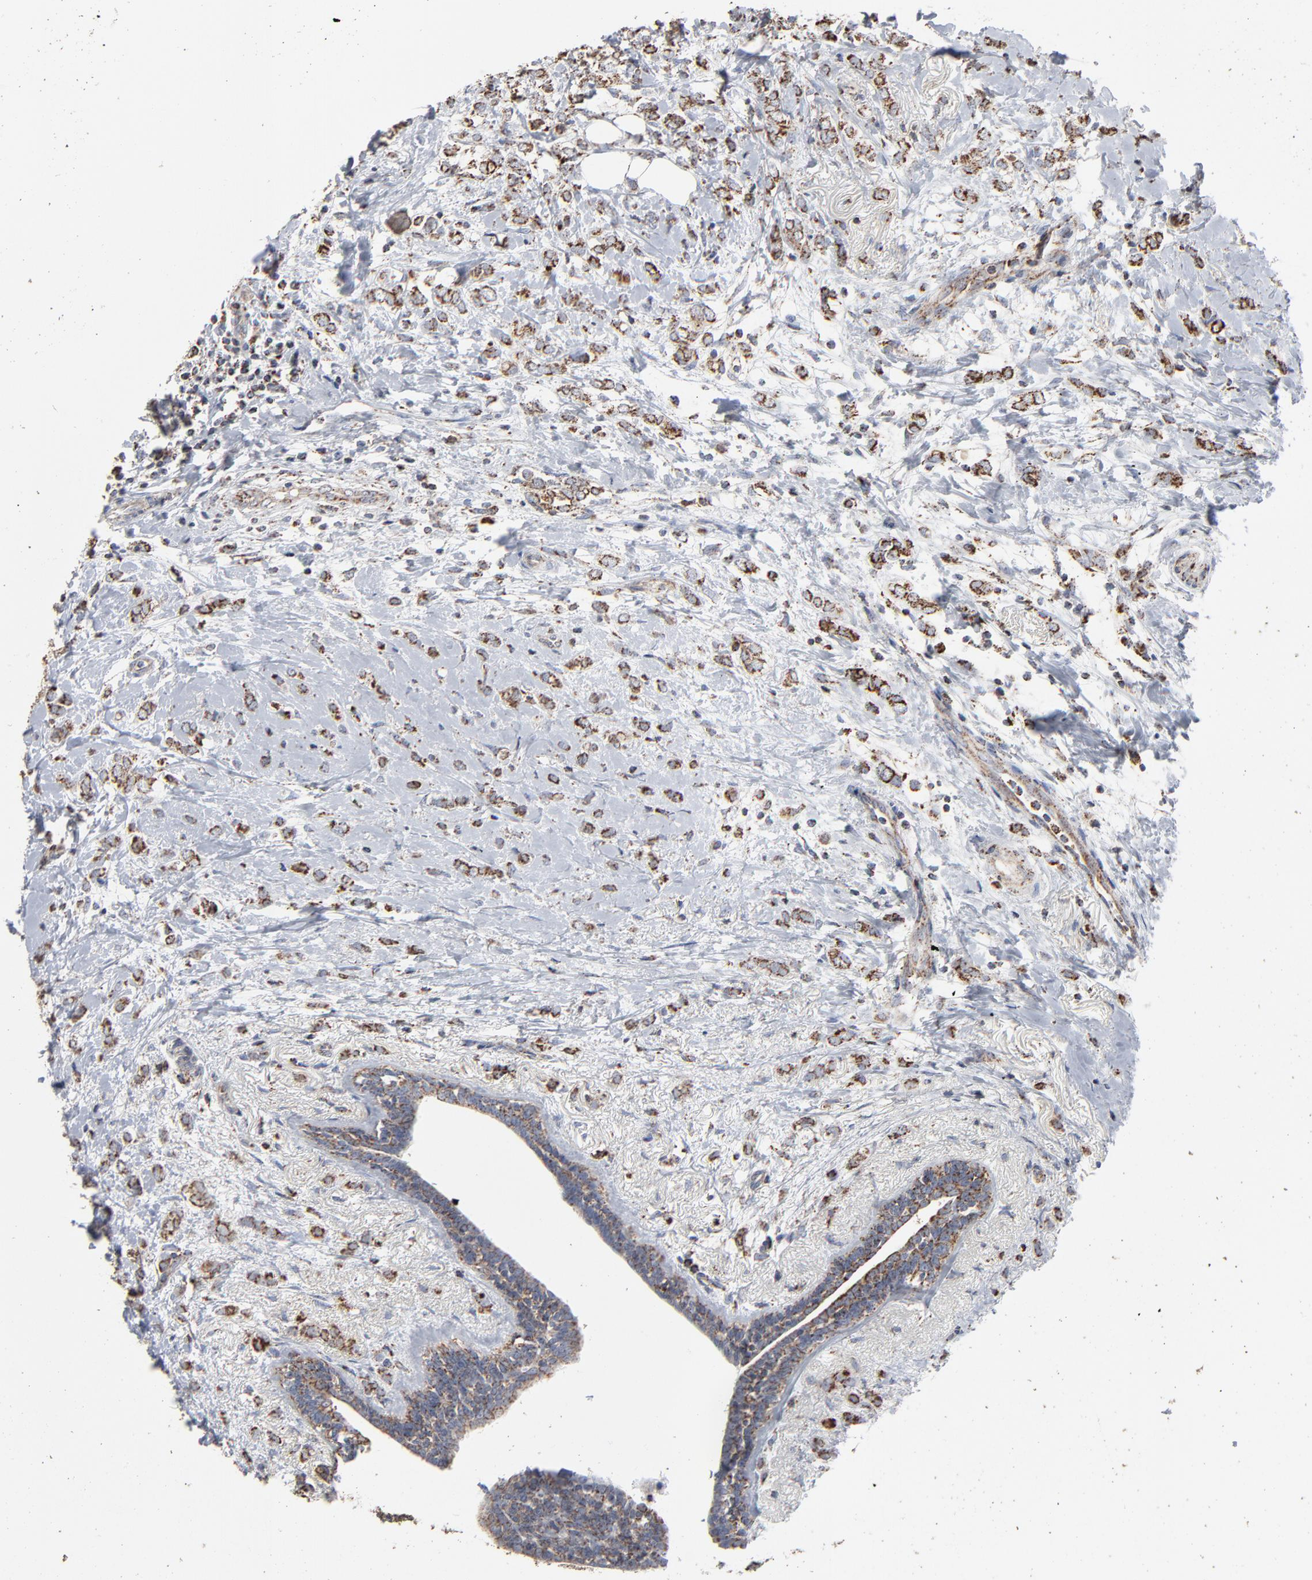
{"staining": {"intensity": "strong", "quantity": ">75%", "location": "cytoplasmic/membranous"}, "tissue": "breast cancer", "cell_type": "Tumor cells", "image_type": "cancer", "snomed": [{"axis": "morphology", "description": "Normal tissue, NOS"}, {"axis": "morphology", "description": "Lobular carcinoma"}, {"axis": "topography", "description": "Breast"}], "caption": "Strong cytoplasmic/membranous positivity for a protein is present in about >75% of tumor cells of breast cancer (lobular carcinoma) using IHC.", "gene": "UQCRC1", "patient": {"sex": "female", "age": 47}}